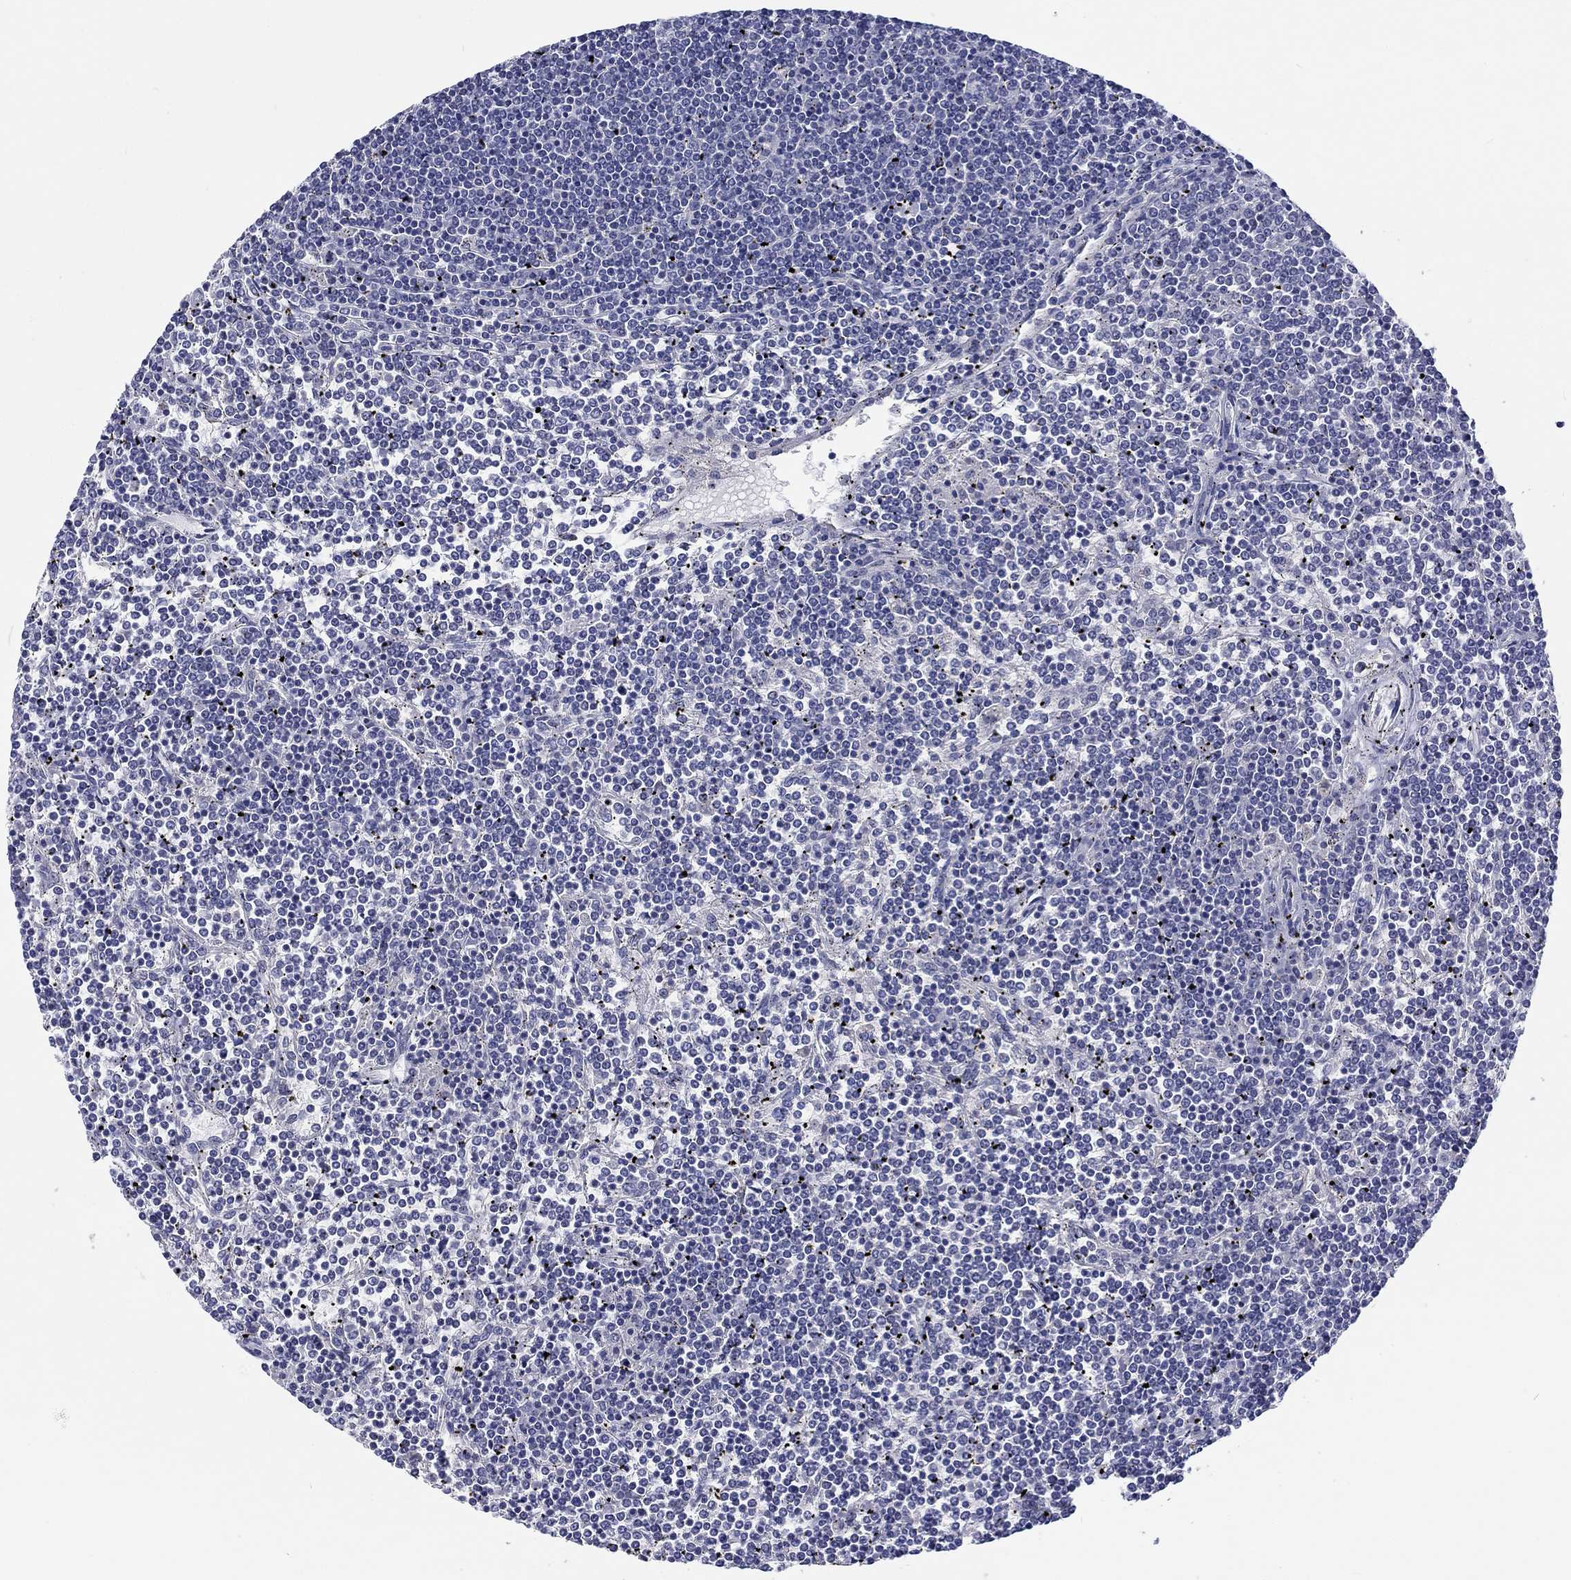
{"staining": {"intensity": "negative", "quantity": "none", "location": "none"}, "tissue": "lymphoma", "cell_type": "Tumor cells", "image_type": "cancer", "snomed": [{"axis": "morphology", "description": "Malignant lymphoma, non-Hodgkin's type, Low grade"}, {"axis": "topography", "description": "Spleen"}], "caption": "DAB immunohistochemical staining of human lymphoma displays no significant expression in tumor cells.", "gene": "CRYGD", "patient": {"sex": "female", "age": 19}}